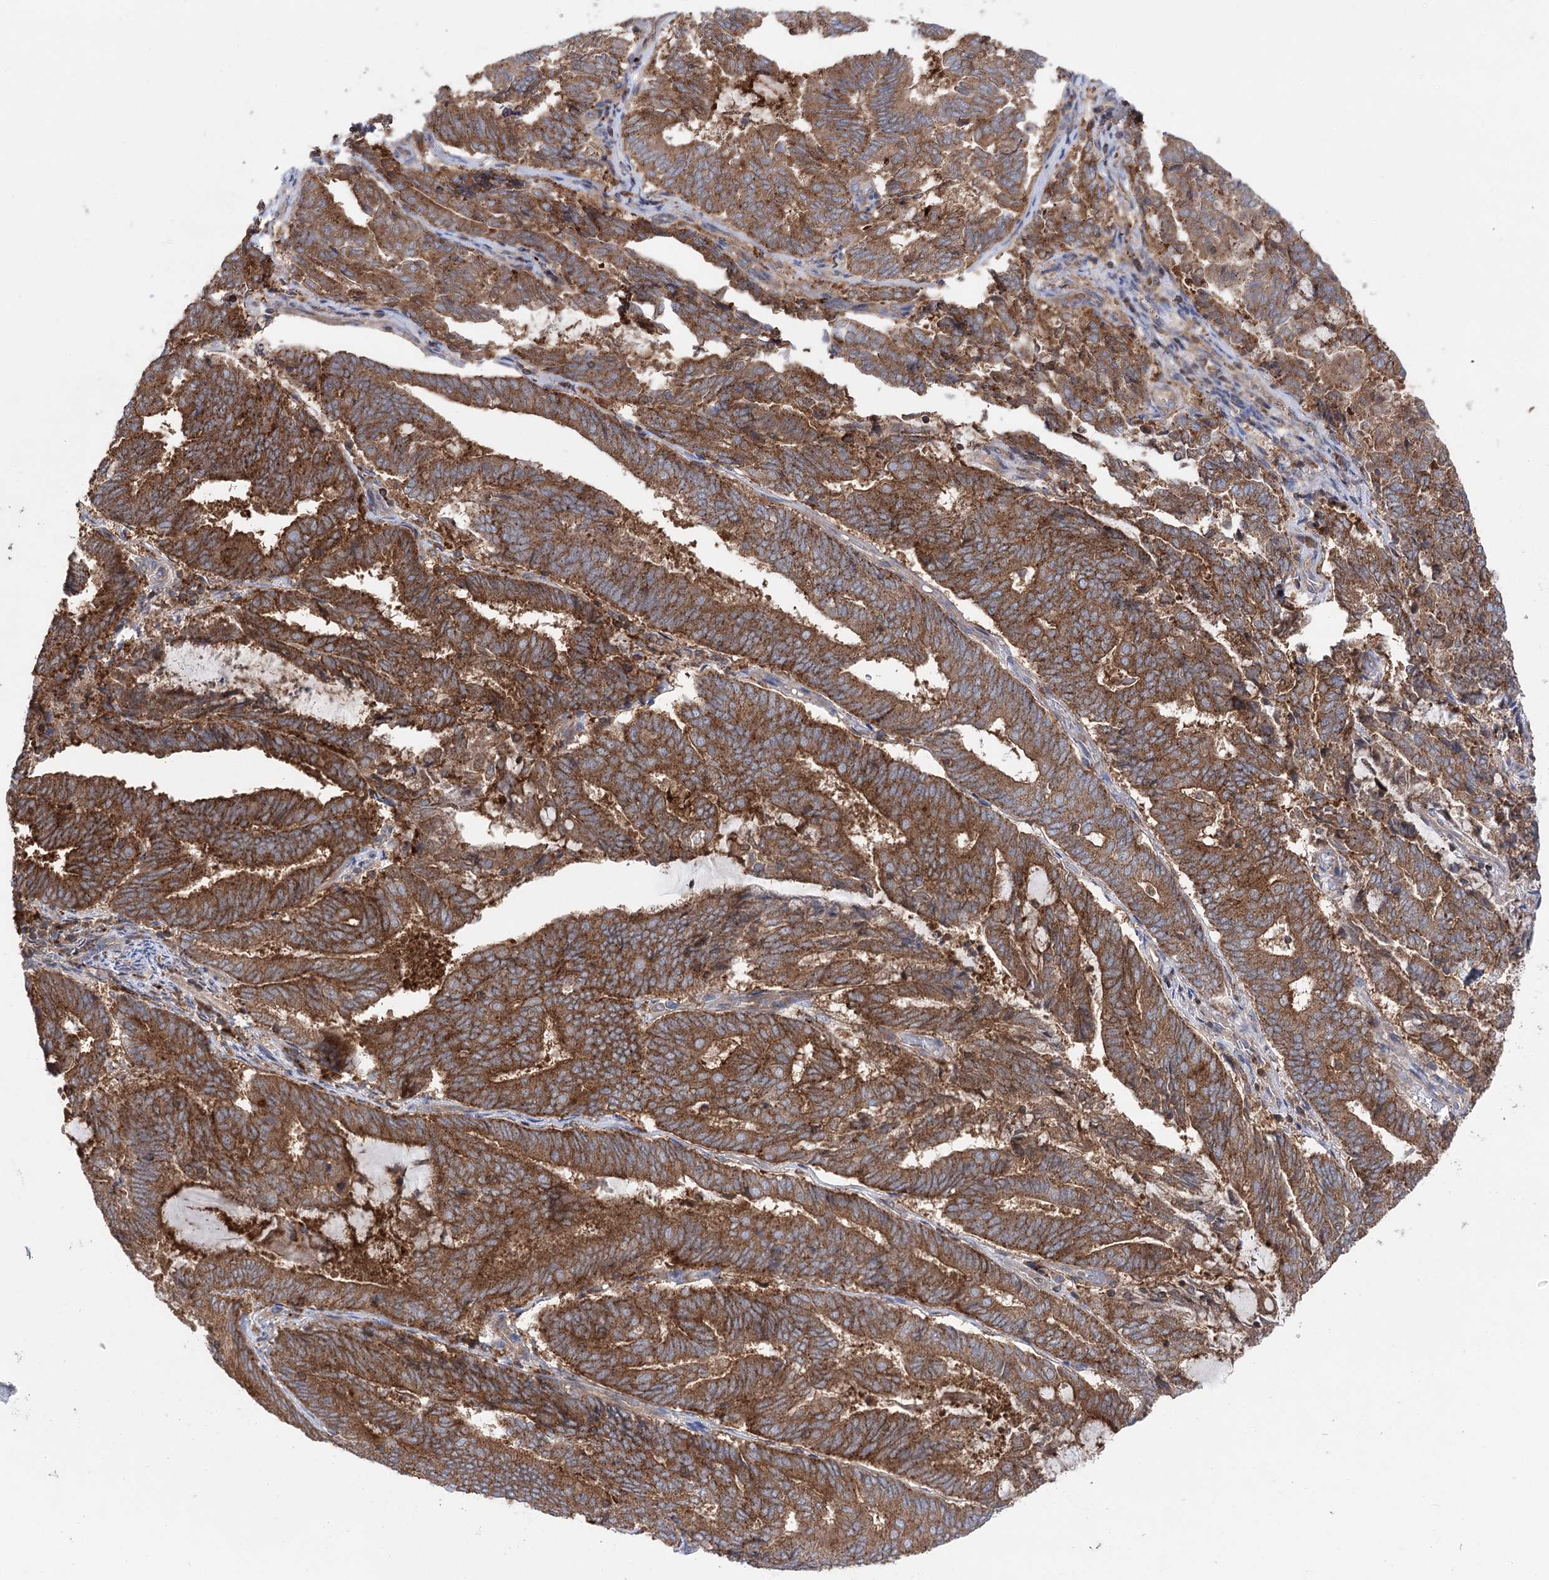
{"staining": {"intensity": "strong", "quantity": ">75%", "location": "cytoplasmic/membranous"}, "tissue": "endometrial cancer", "cell_type": "Tumor cells", "image_type": "cancer", "snomed": [{"axis": "morphology", "description": "Adenocarcinoma, NOS"}, {"axis": "topography", "description": "Endometrium"}], "caption": "Immunohistochemical staining of adenocarcinoma (endometrial) demonstrates strong cytoplasmic/membranous protein staining in approximately >75% of tumor cells.", "gene": "VPS37B", "patient": {"sex": "female", "age": 80}}